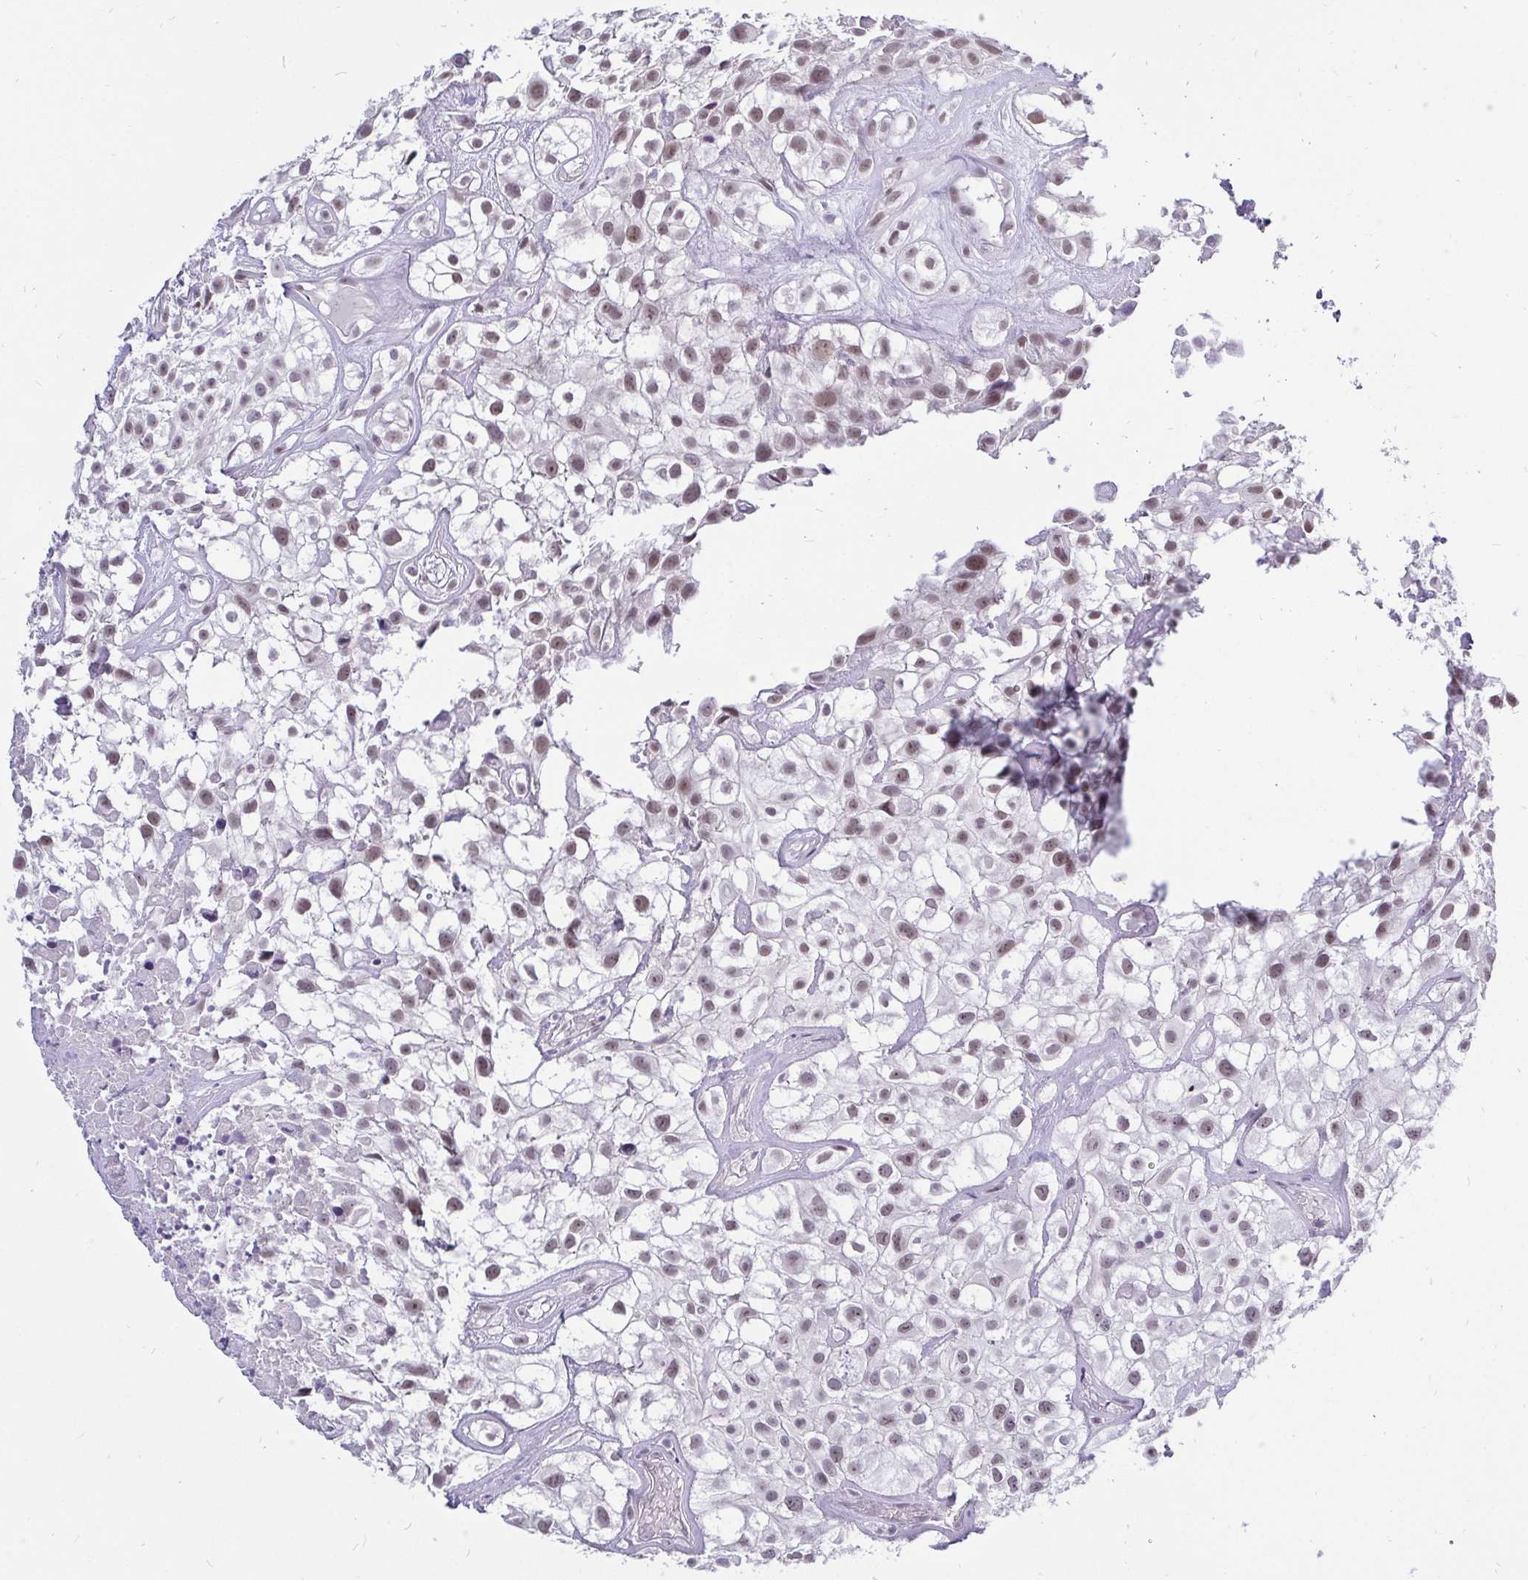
{"staining": {"intensity": "weak", "quantity": "25%-75%", "location": "nuclear"}, "tissue": "urothelial cancer", "cell_type": "Tumor cells", "image_type": "cancer", "snomed": [{"axis": "morphology", "description": "Urothelial carcinoma, High grade"}, {"axis": "topography", "description": "Urinary bladder"}], "caption": "Urothelial carcinoma (high-grade) stained with DAB (3,3'-diaminobenzidine) immunohistochemistry (IHC) shows low levels of weak nuclear expression in about 25%-75% of tumor cells.", "gene": "ZNF860", "patient": {"sex": "male", "age": 56}}